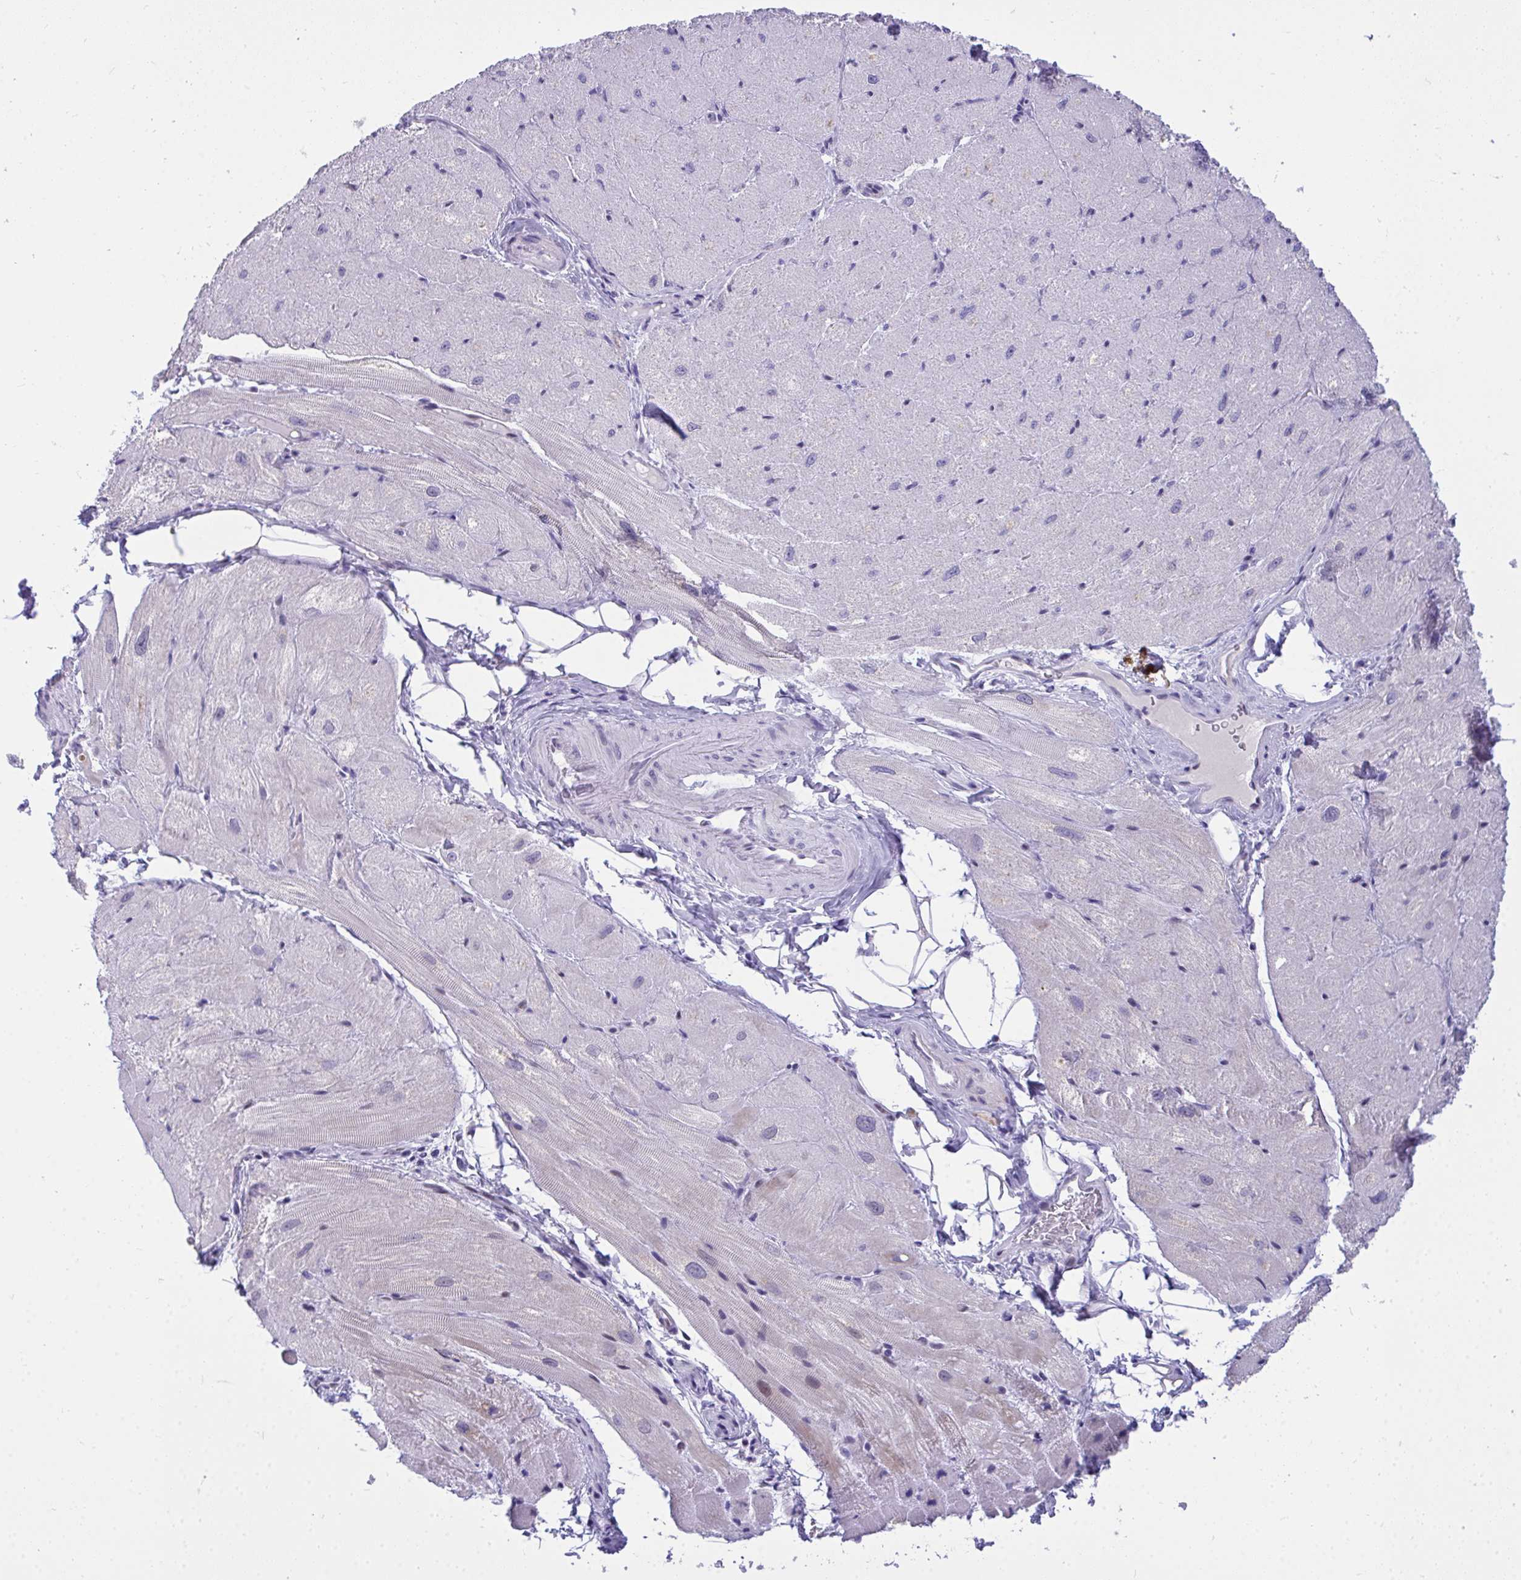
{"staining": {"intensity": "moderate", "quantity": "<25%", "location": "cytoplasmic/membranous"}, "tissue": "heart muscle", "cell_type": "Cardiomyocytes", "image_type": "normal", "snomed": [{"axis": "morphology", "description": "Normal tissue, NOS"}, {"axis": "topography", "description": "Heart"}], "caption": "Immunohistochemical staining of unremarkable heart muscle exhibits low levels of moderate cytoplasmic/membranous staining in approximately <25% of cardiomyocytes. (DAB = brown stain, brightfield microscopy at high magnification).", "gene": "TEAD4", "patient": {"sex": "male", "age": 62}}